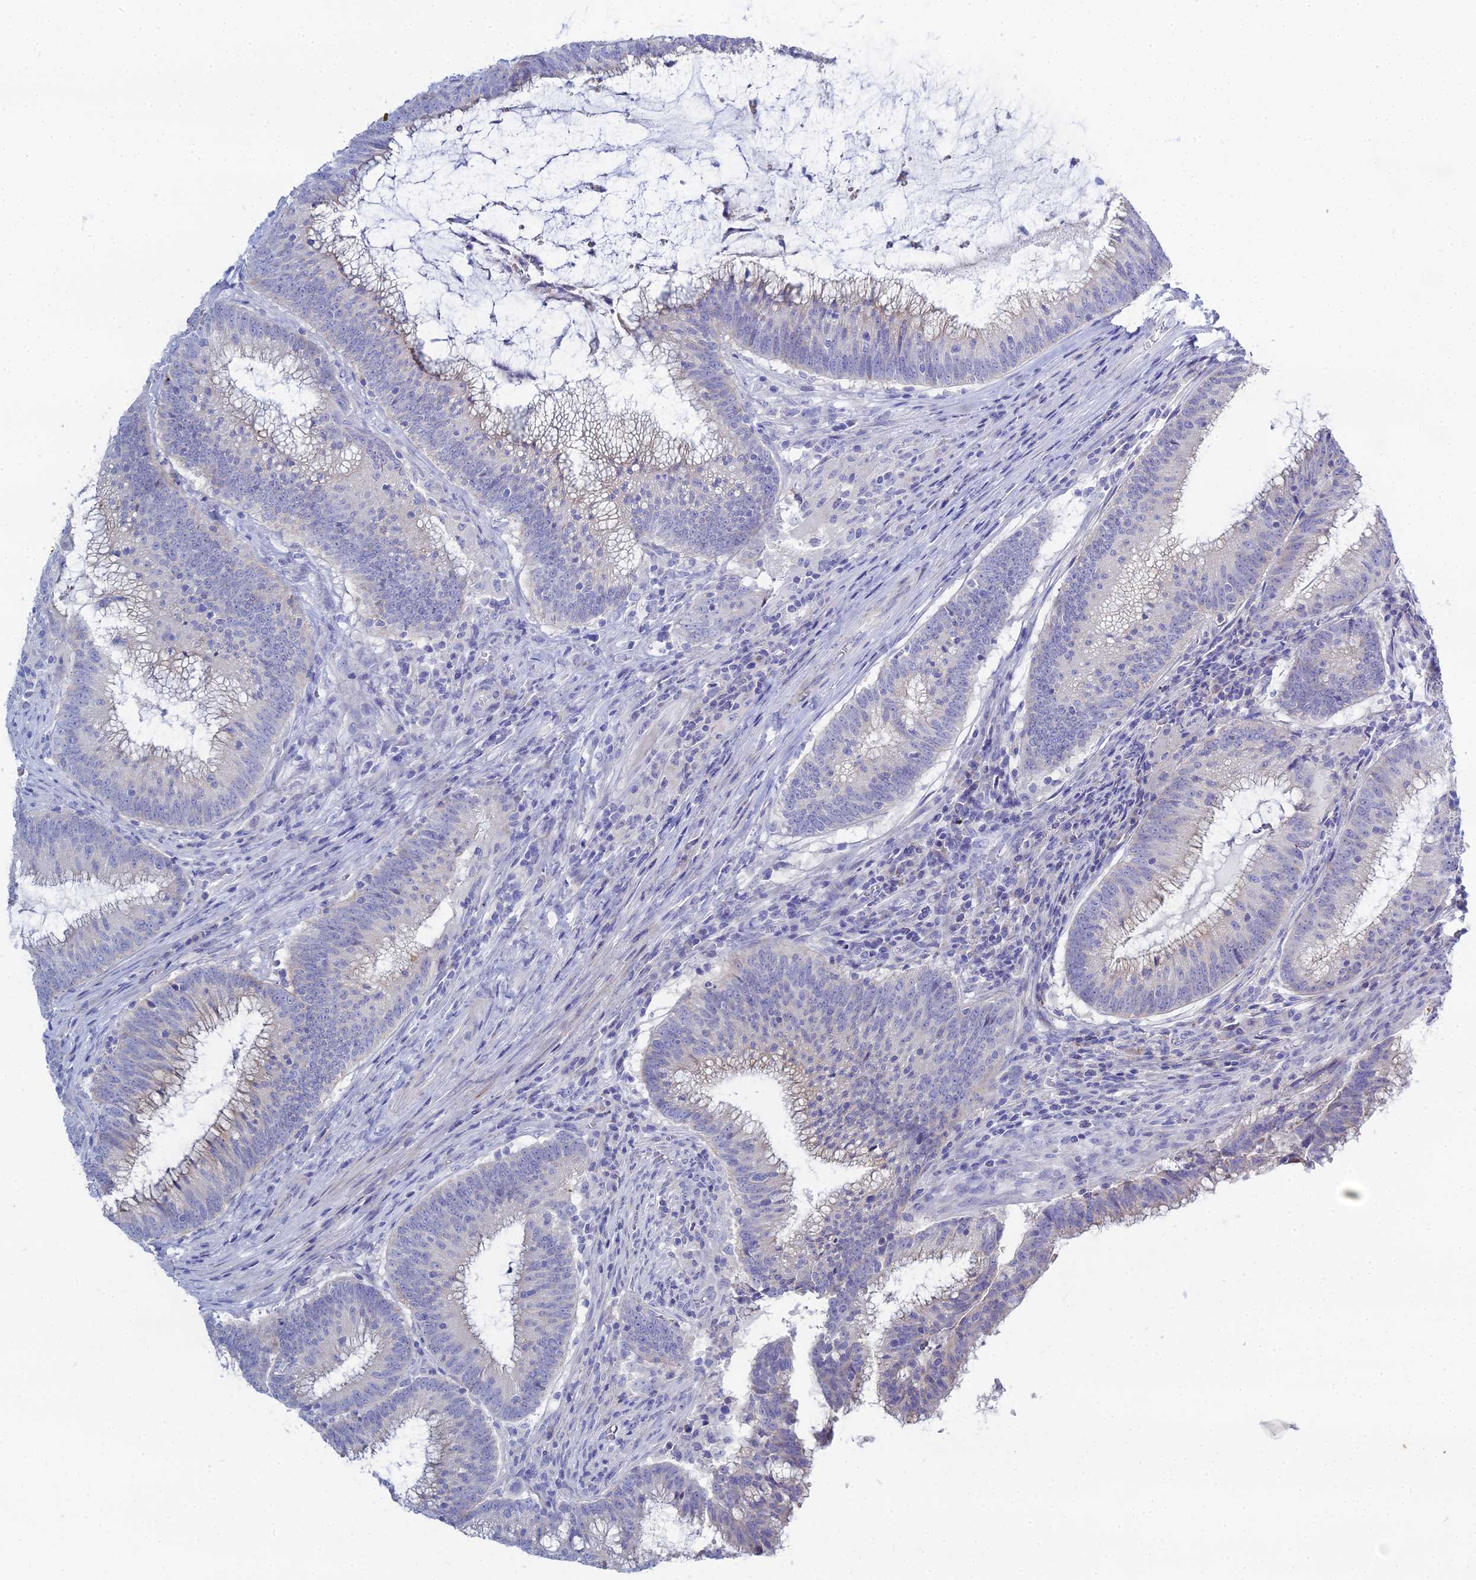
{"staining": {"intensity": "negative", "quantity": "none", "location": "none"}, "tissue": "colorectal cancer", "cell_type": "Tumor cells", "image_type": "cancer", "snomed": [{"axis": "morphology", "description": "Adenocarcinoma, NOS"}, {"axis": "topography", "description": "Rectum"}], "caption": "Tumor cells show no significant protein positivity in colorectal adenocarcinoma.", "gene": "DHX34", "patient": {"sex": "female", "age": 77}}